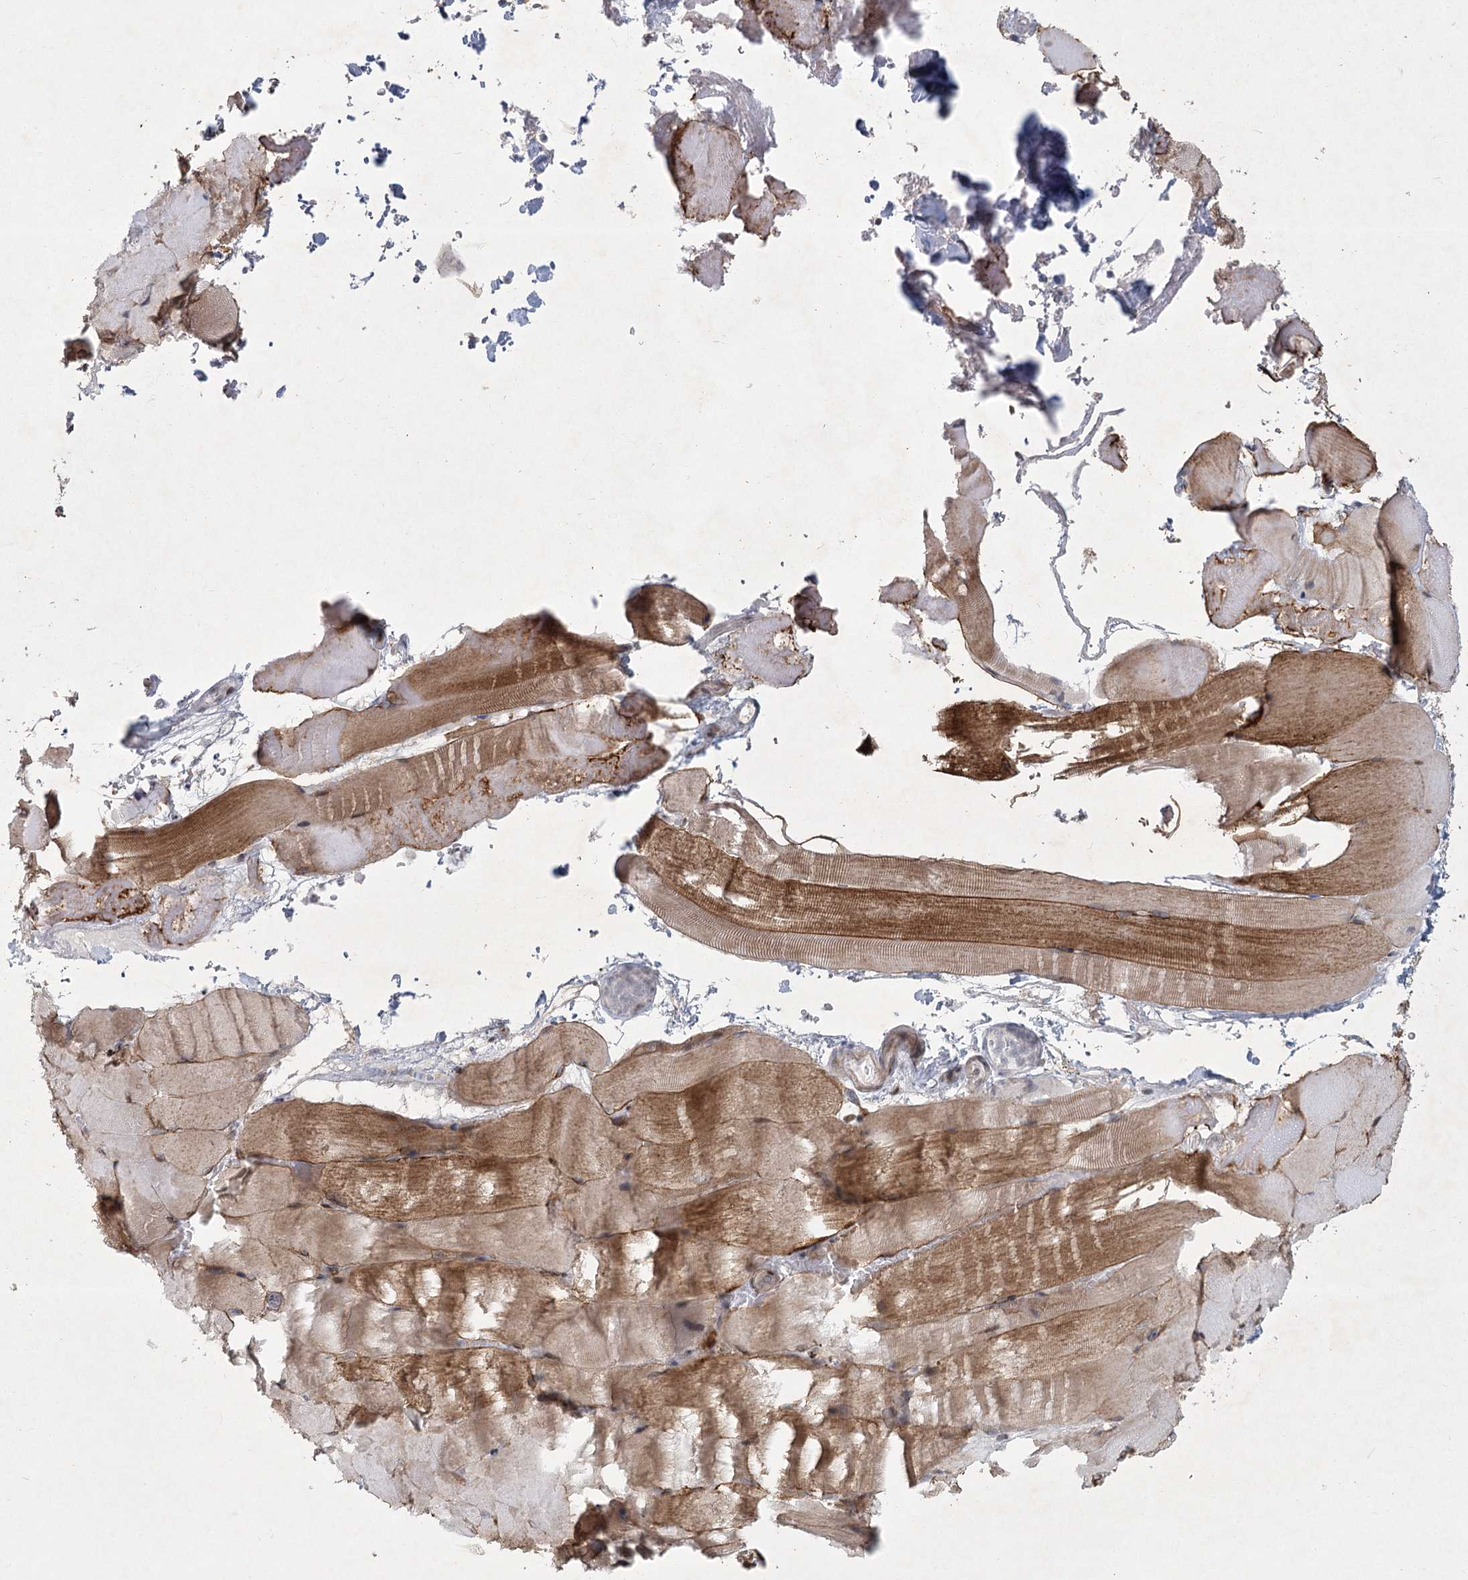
{"staining": {"intensity": "moderate", "quantity": "25%-75%", "location": "cytoplasmic/membranous,nuclear"}, "tissue": "skeletal muscle", "cell_type": "Myocytes", "image_type": "normal", "snomed": [{"axis": "morphology", "description": "Normal tissue, NOS"}, {"axis": "topography", "description": "Skeletal muscle"}, {"axis": "topography", "description": "Parathyroid gland"}], "caption": "Brown immunohistochemical staining in unremarkable skeletal muscle shows moderate cytoplasmic/membranous,nuclear expression in about 25%-75% of myocytes. Immunohistochemistry stains the protein of interest in brown and the nuclei are stained blue.", "gene": "CIB4", "patient": {"sex": "female", "age": 37}}